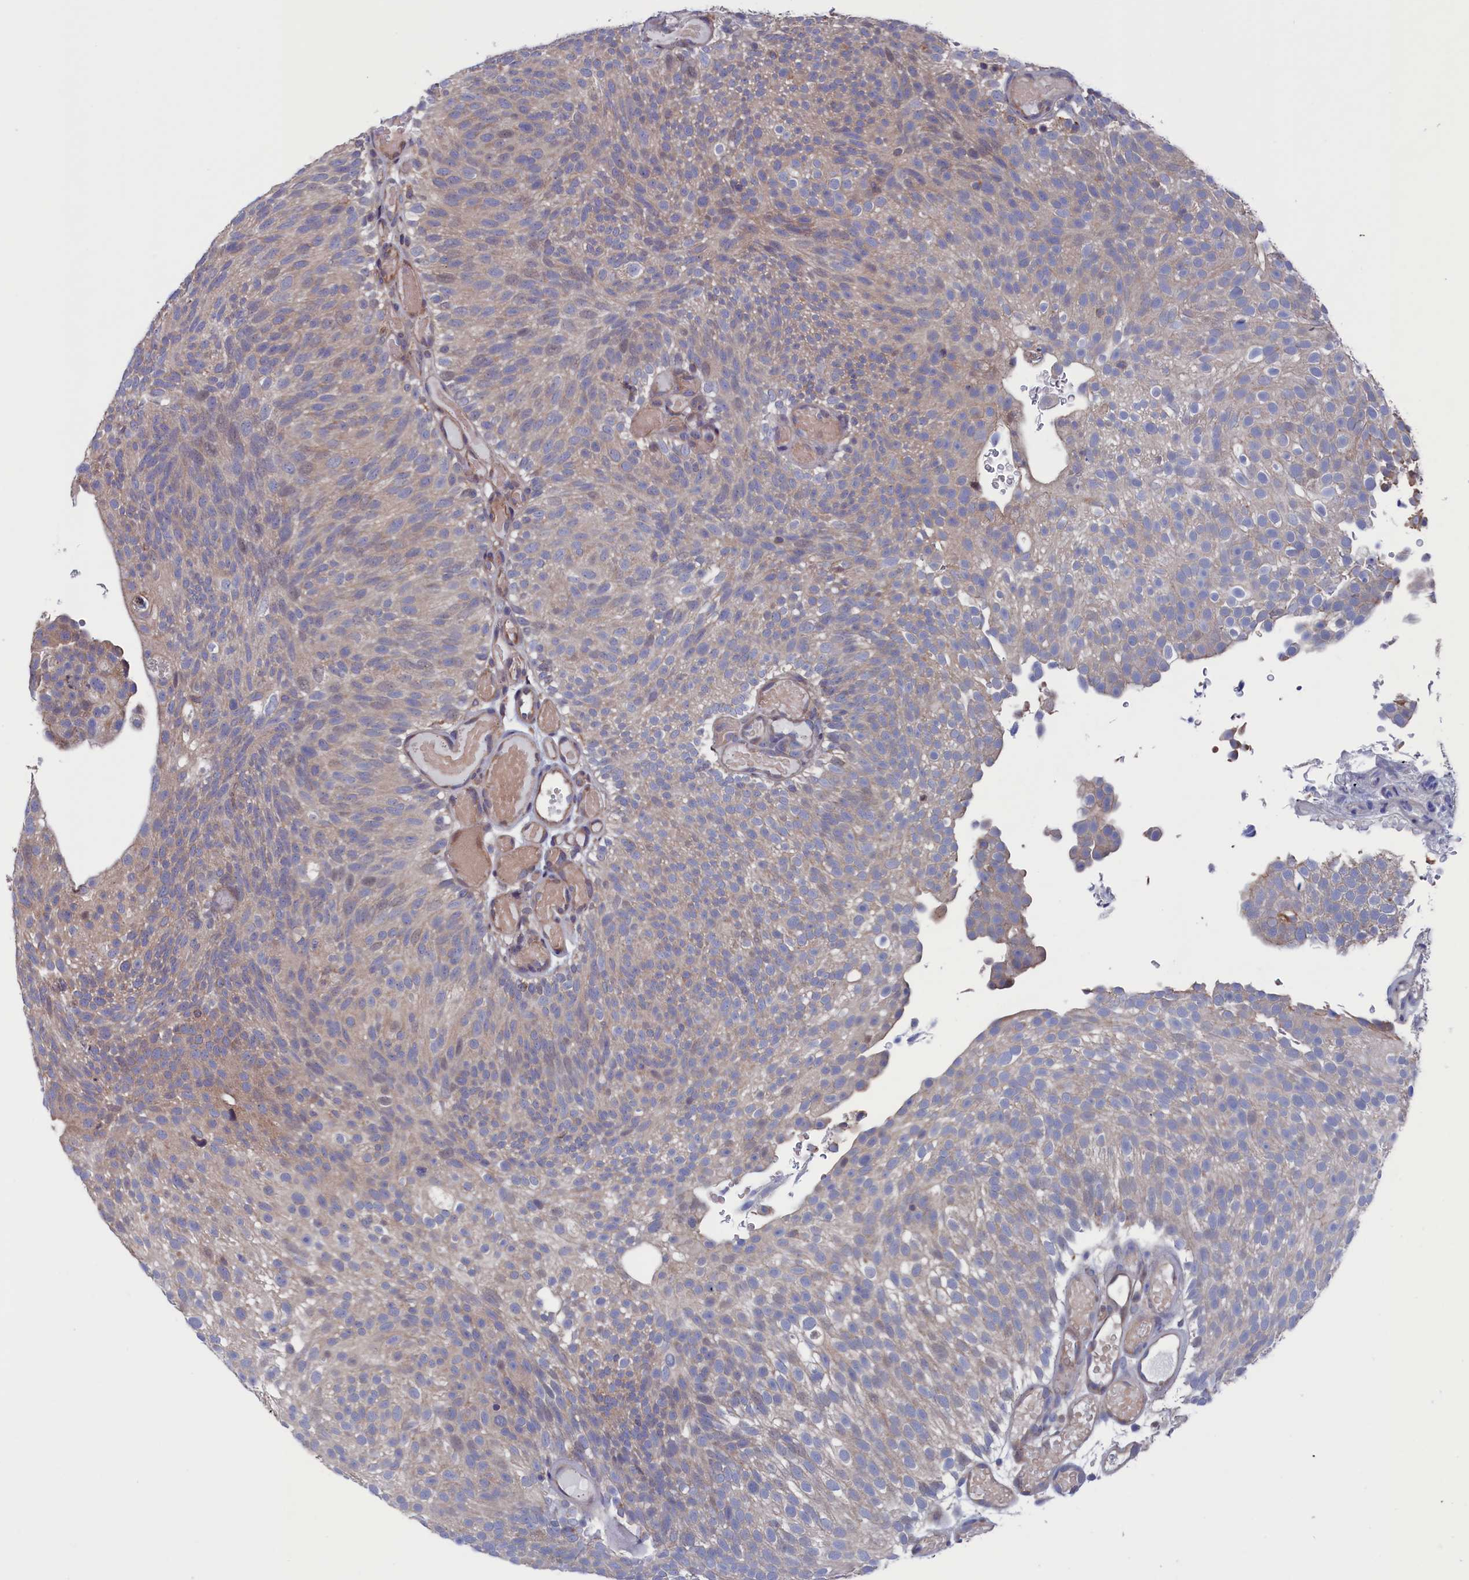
{"staining": {"intensity": "weak", "quantity": "25%-75%", "location": "cytoplasmic/membranous"}, "tissue": "urothelial cancer", "cell_type": "Tumor cells", "image_type": "cancer", "snomed": [{"axis": "morphology", "description": "Urothelial carcinoma, Low grade"}, {"axis": "topography", "description": "Urinary bladder"}], "caption": "Immunohistochemistry (IHC) of urothelial cancer displays low levels of weak cytoplasmic/membranous positivity in about 25%-75% of tumor cells.", "gene": "SPATA13", "patient": {"sex": "male", "age": 78}}